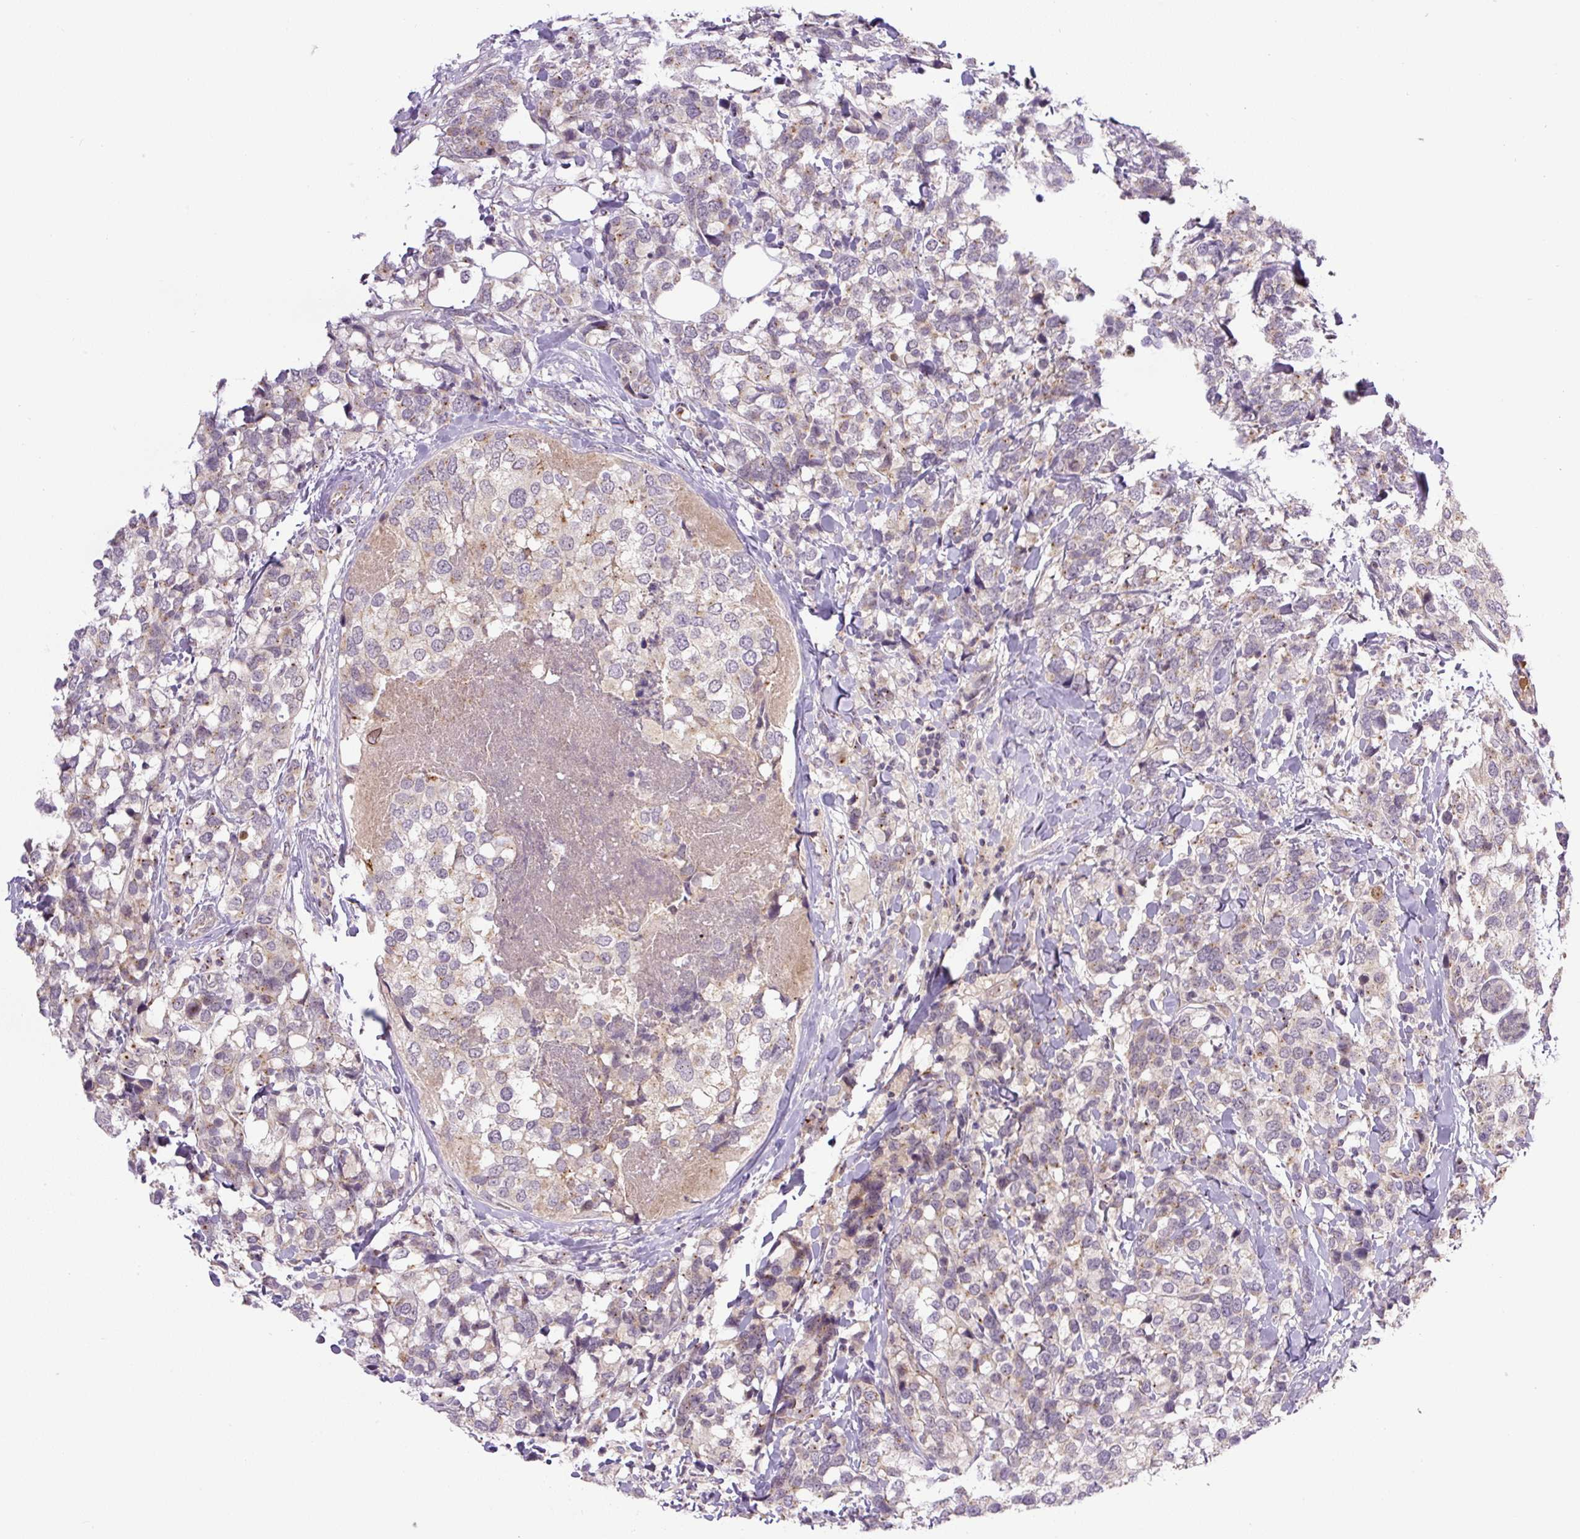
{"staining": {"intensity": "weak", "quantity": "25%-75%", "location": "cytoplasmic/membranous"}, "tissue": "breast cancer", "cell_type": "Tumor cells", "image_type": "cancer", "snomed": [{"axis": "morphology", "description": "Lobular carcinoma"}, {"axis": "topography", "description": "Breast"}], "caption": "IHC of breast lobular carcinoma reveals low levels of weak cytoplasmic/membranous expression in about 25%-75% of tumor cells. (IHC, brightfield microscopy, high magnification).", "gene": "PCM1", "patient": {"sex": "female", "age": 59}}